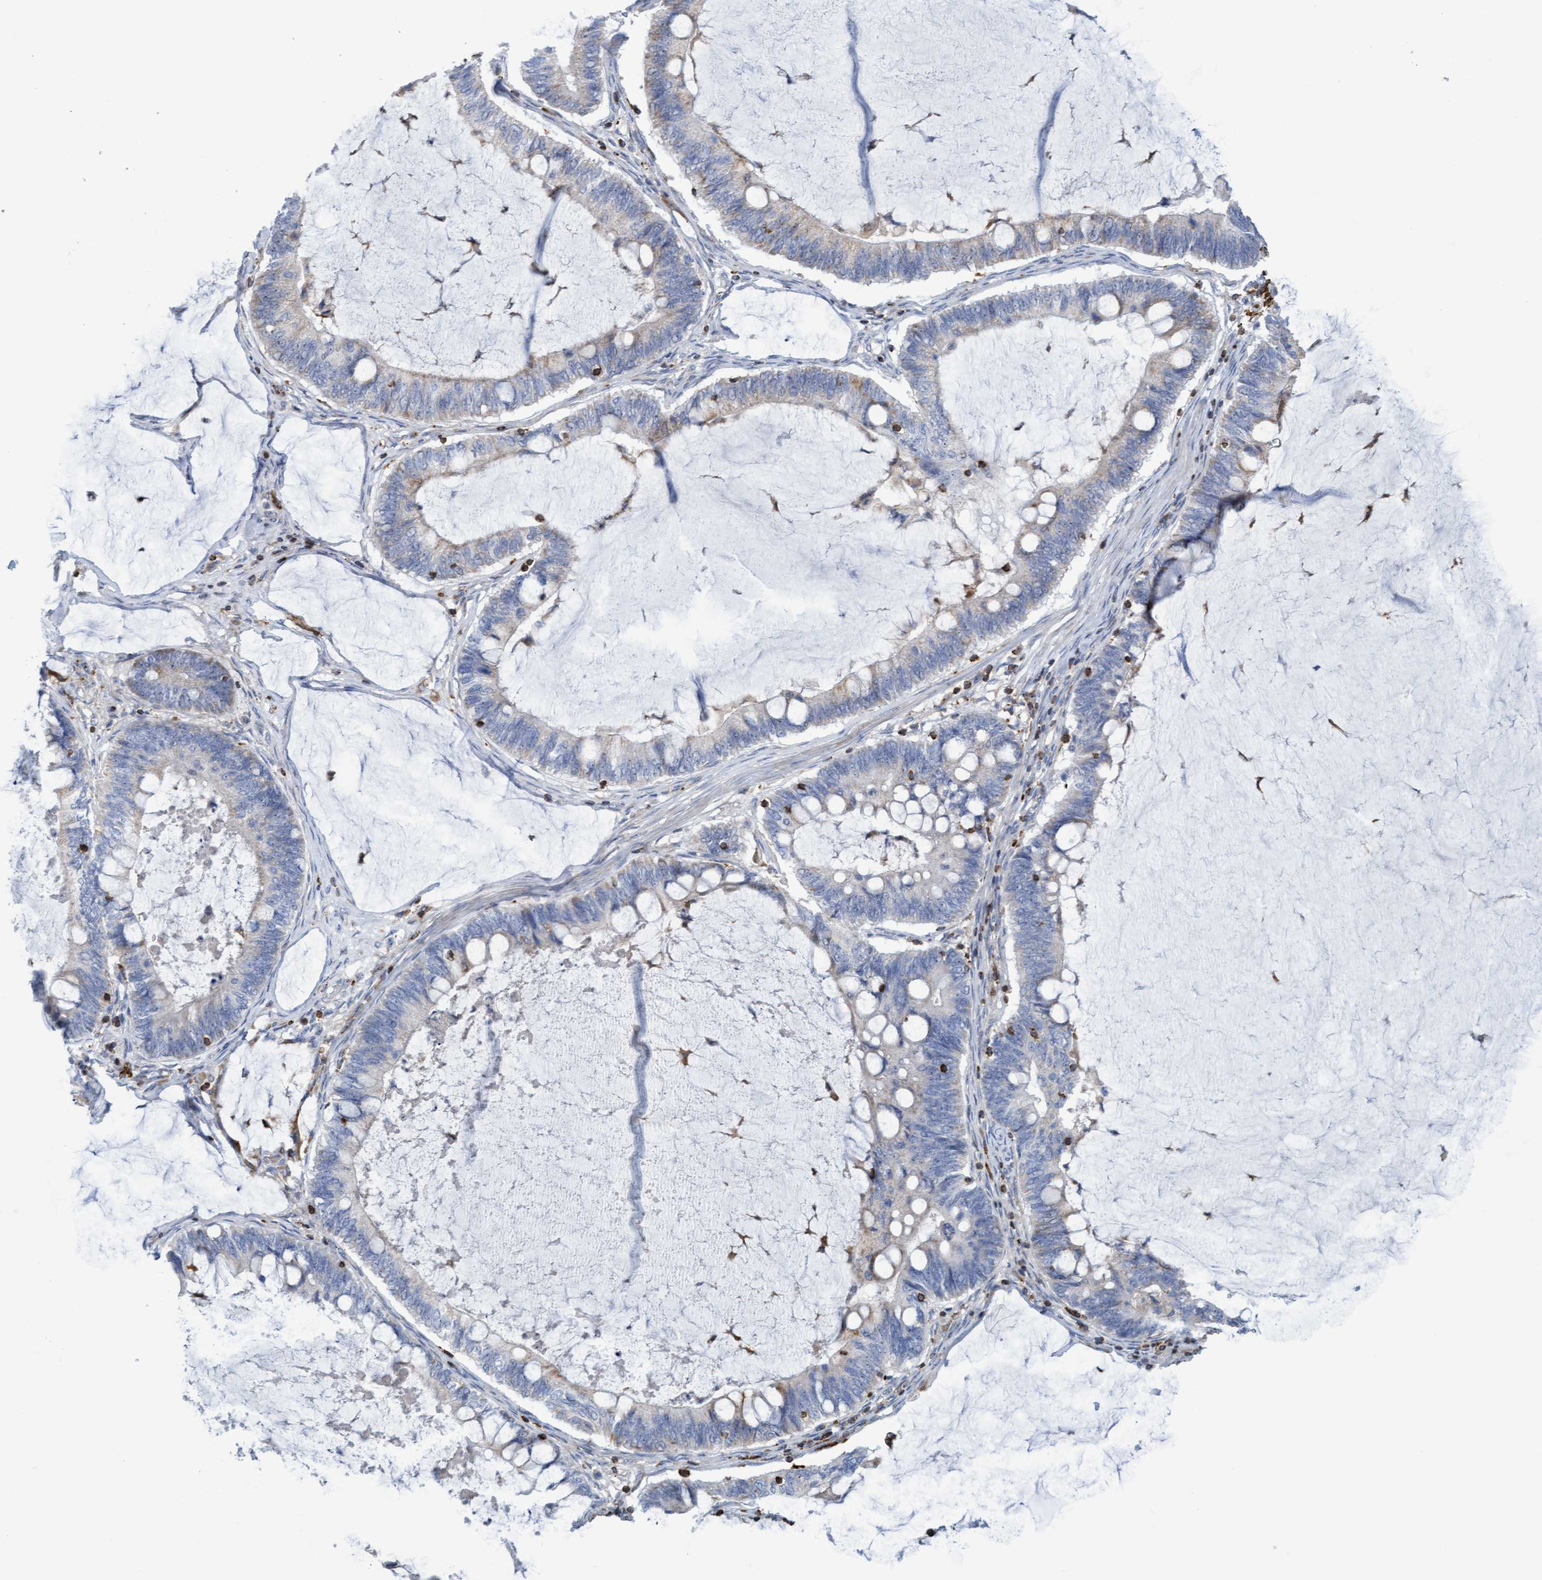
{"staining": {"intensity": "negative", "quantity": "none", "location": "none"}, "tissue": "ovarian cancer", "cell_type": "Tumor cells", "image_type": "cancer", "snomed": [{"axis": "morphology", "description": "Cystadenocarcinoma, mucinous, NOS"}, {"axis": "topography", "description": "Ovary"}], "caption": "This is a histopathology image of immunohistochemistry (IHC) staining of ovarian cancer (mucinous cystadenocarcinoma), which shows no staining in tumor cells.", "gene": "FNBP1", "patient": {"sex": "female", "age": 61}}